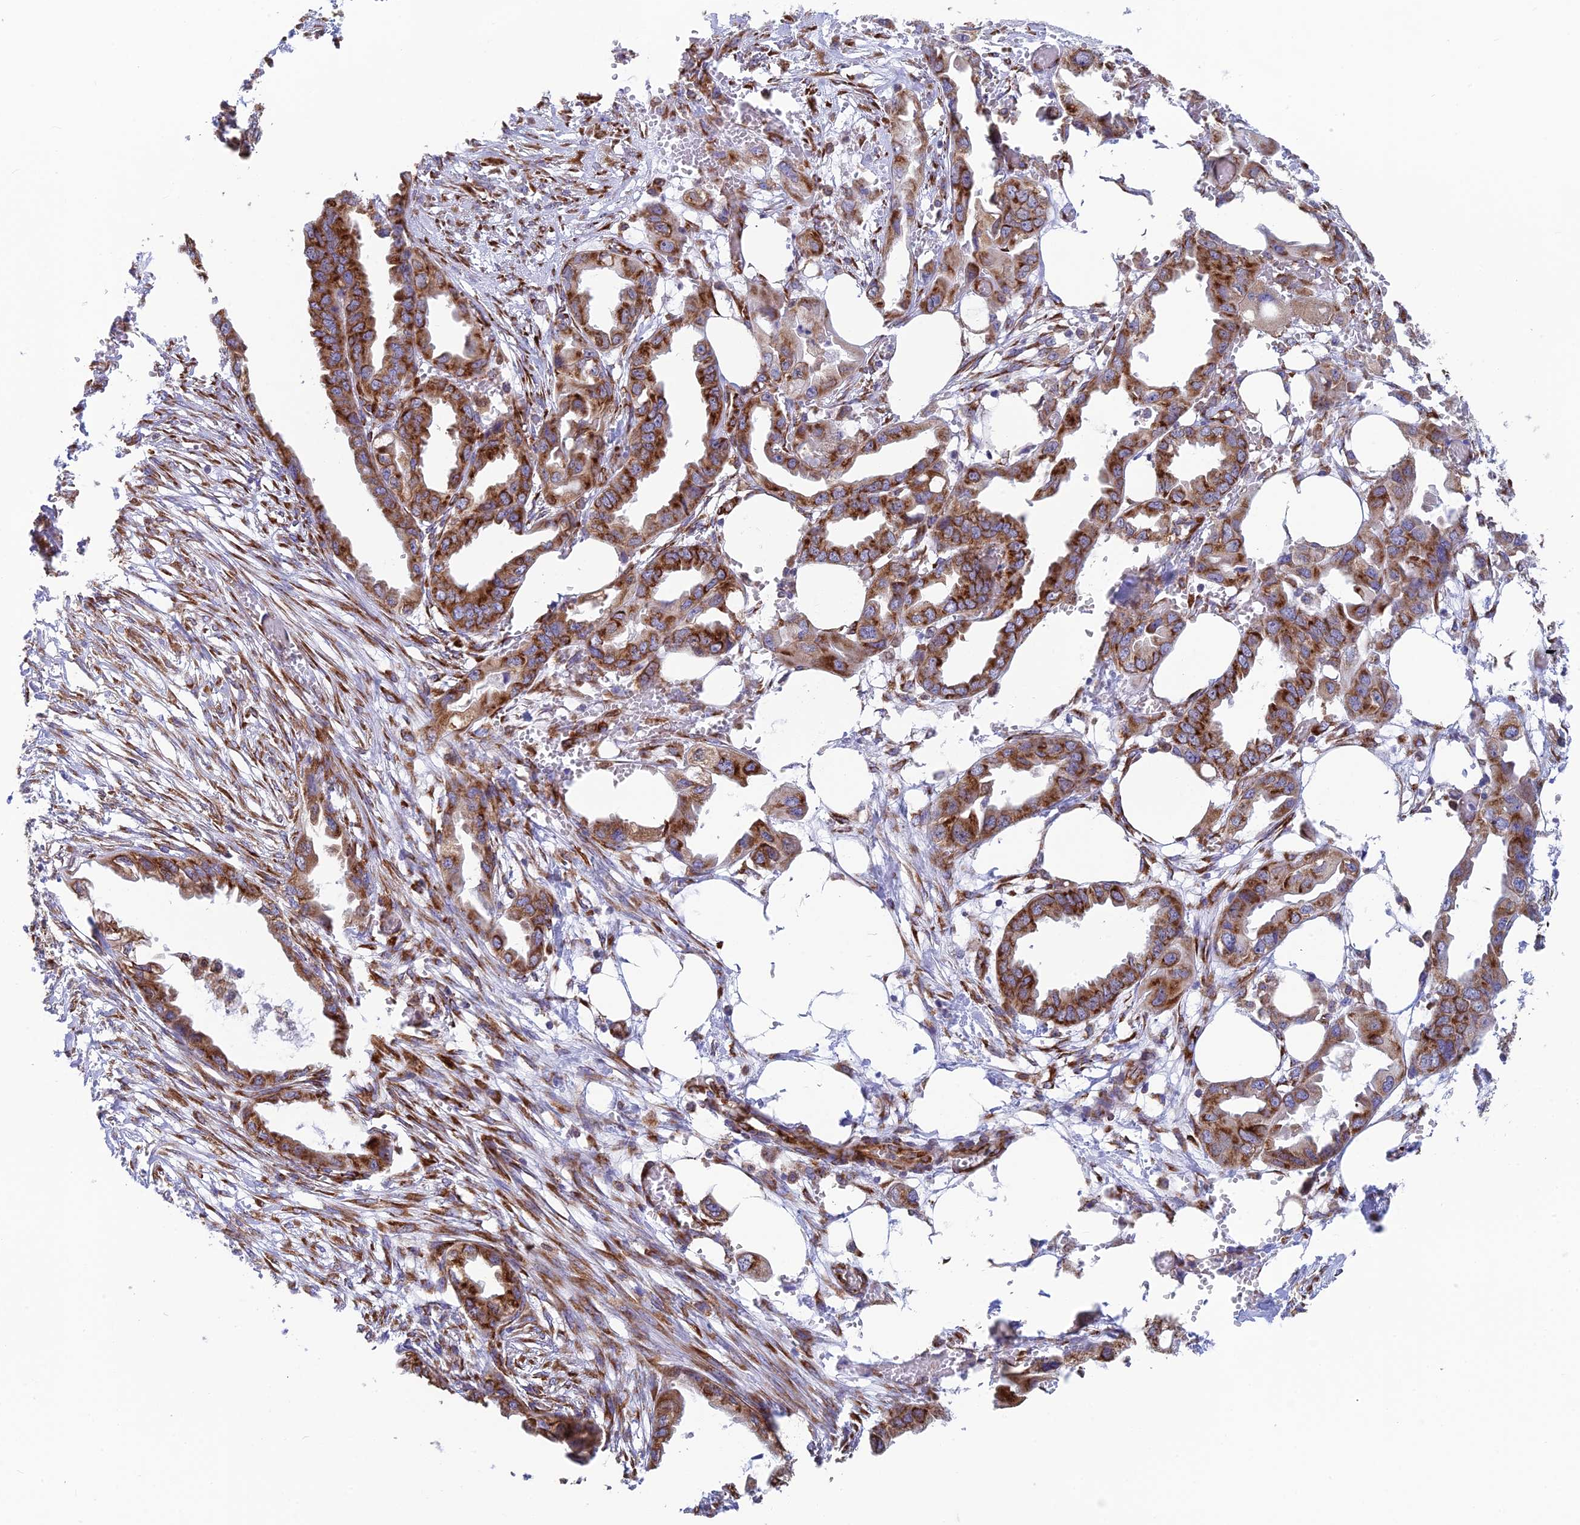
{"staining": {"intensity": "strong", "quantity": "25%-75%", "location": "cytoplasmic/membranous"}, "tissue": "endometrial cancer", "cell_type": "Tumor cells", "image_type": "cancer", "snomed": [{"axis": "morphology", "description": "Adenocarcinoma, NOS"}, {"axis": "morphology", "description": "Adenocarcinoma, metastatic, NOS"}, {"axis": "topography", "description": "Adipose tissue"}, {"axis": "topography", "description": "Endometrium"}], "caption": "This is an image of immunohistochemistry staining of endometrial cancer, which shows strong expression in the cytoplasmic/membranous of tumor cells.", "gene": "CCDC69", "patient": {"sex": "female", "age": 67}}